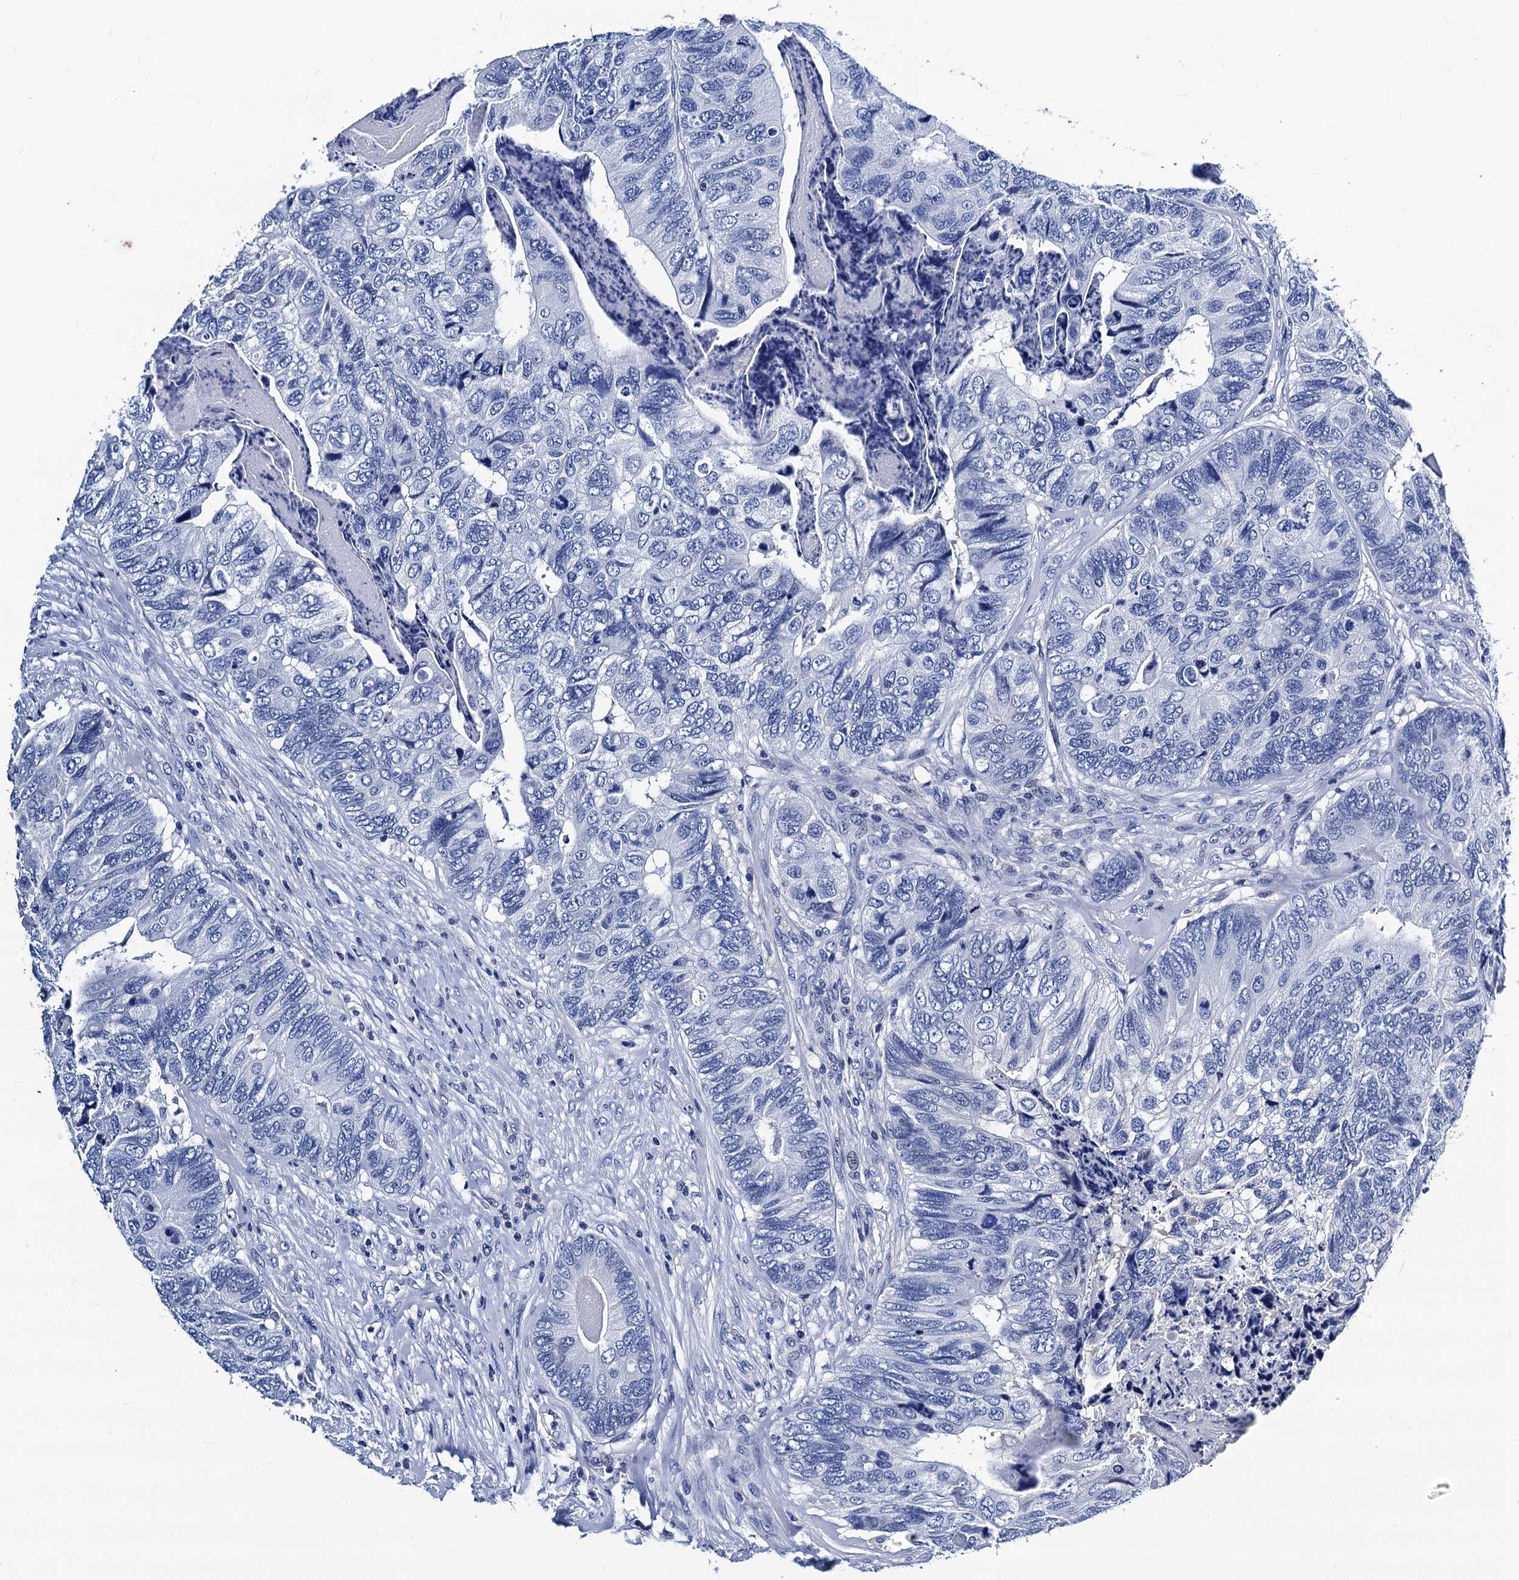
{"staining": {"intensity": "negative", "quantity": "none", "location": "none"}, "tissue": "colorectal cancer", "cell_type": "Tumor cells", "image_type": "cancer", "snomed": [{"axis": "morphology", "description": "Adenocarcinoma, NOS"}, {"axis": "topography", "description": "Colon"}], "caption": "Immunohistochemistry (IHC) of human colorectal cancer (adenocarcinoma) shows no expression in tumor cells.", "gene": "LRRC30", "patient": {"sex": "female", "age": 67}}